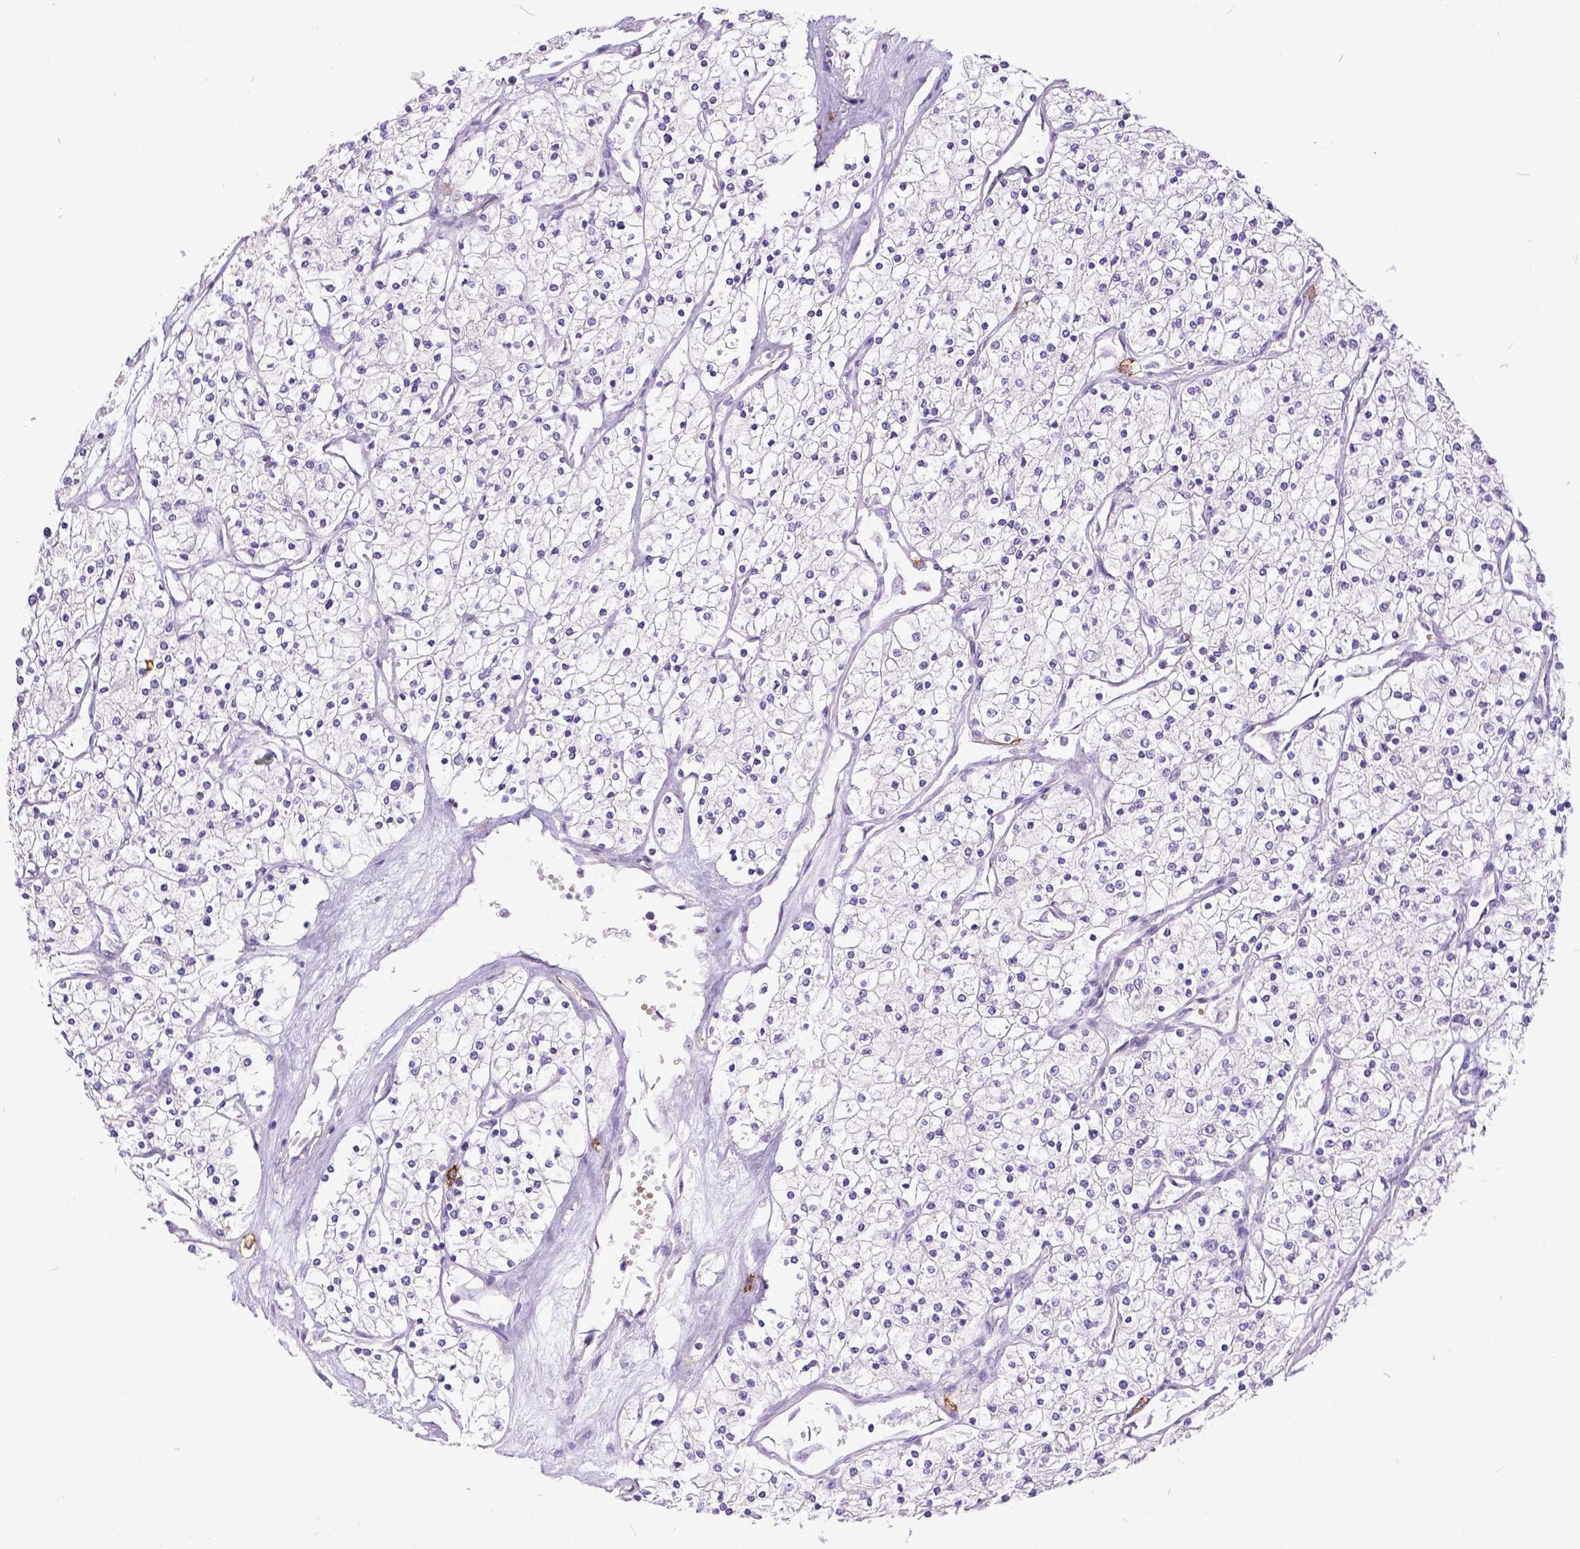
{"staining": {"intensity": "negative", "quantity": "none", "location": "none"}, "tissue": "renal cancer", "cell_type": "Tumor cells", "image_type": "cancer", "snomed": [{"axis": "morphology", "description": "Adenocarcinoma, NOS"}, {"axis": "topography", "description": "Kidney"}], "caption": "A high-resolution photomicrograph shows IHC staining of renal cancer, which displays no significant positivity in tumor cells.", "gene": "KIT", "patient": {"sex": "male", "age": 80}}